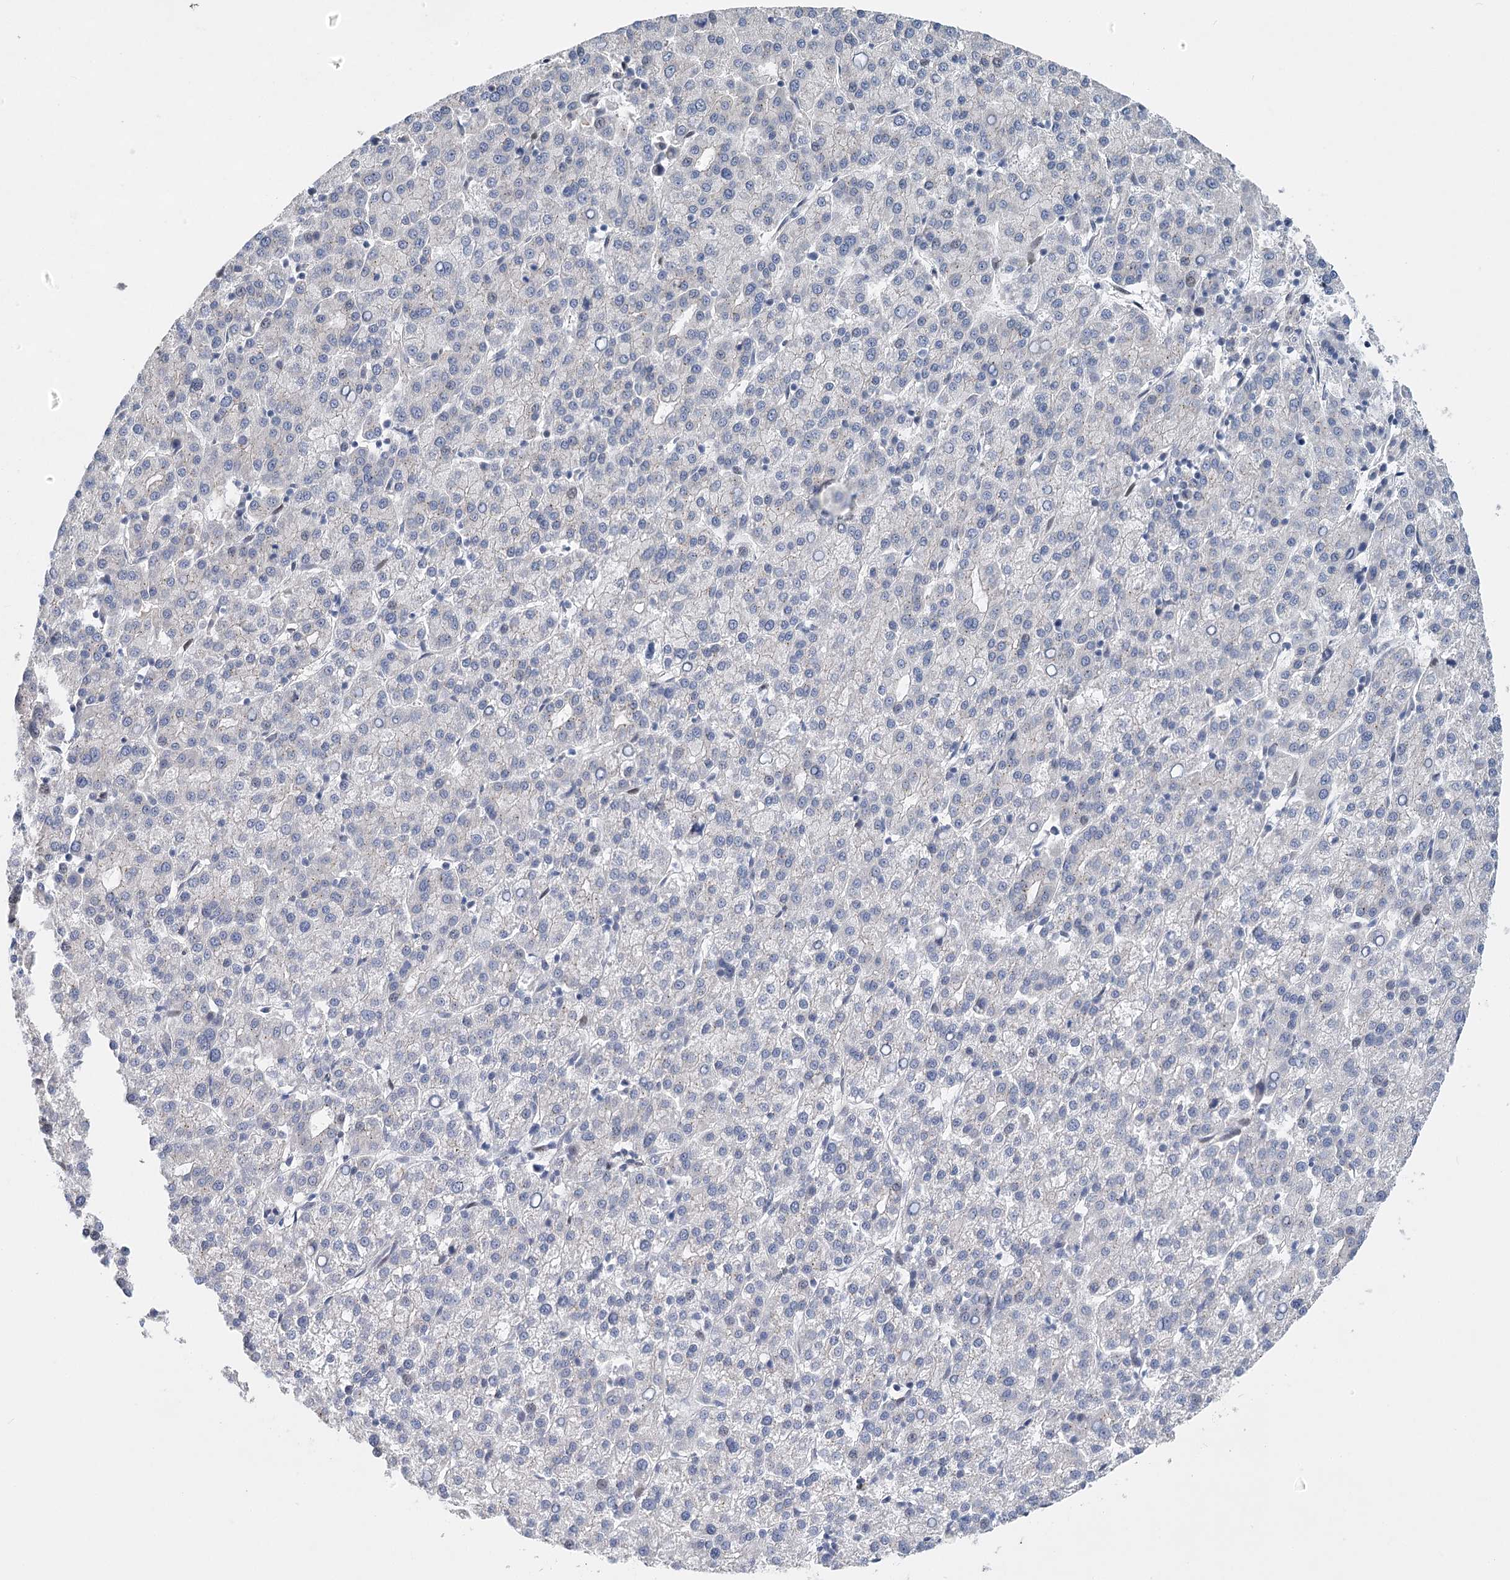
{"staining": {"intensity": "negative", "quantity": "none", "location": "none"}, "tissue": "liver cancer", "cell_type": "Tumor cells", "image_type": "cancer", "snomed": [{"axis": "morphology", "description": "Carcinoma, Hepatocellular, NOS"}, {"axis": "topography", "description": "Liver"}], "caption": "This is an immunohistochemistry (IHC) micrograph of liver cancer. There is no staining in tumor cells.", "gene": "CAMTA1", "patient": {"sex": "female", "age": 58}}